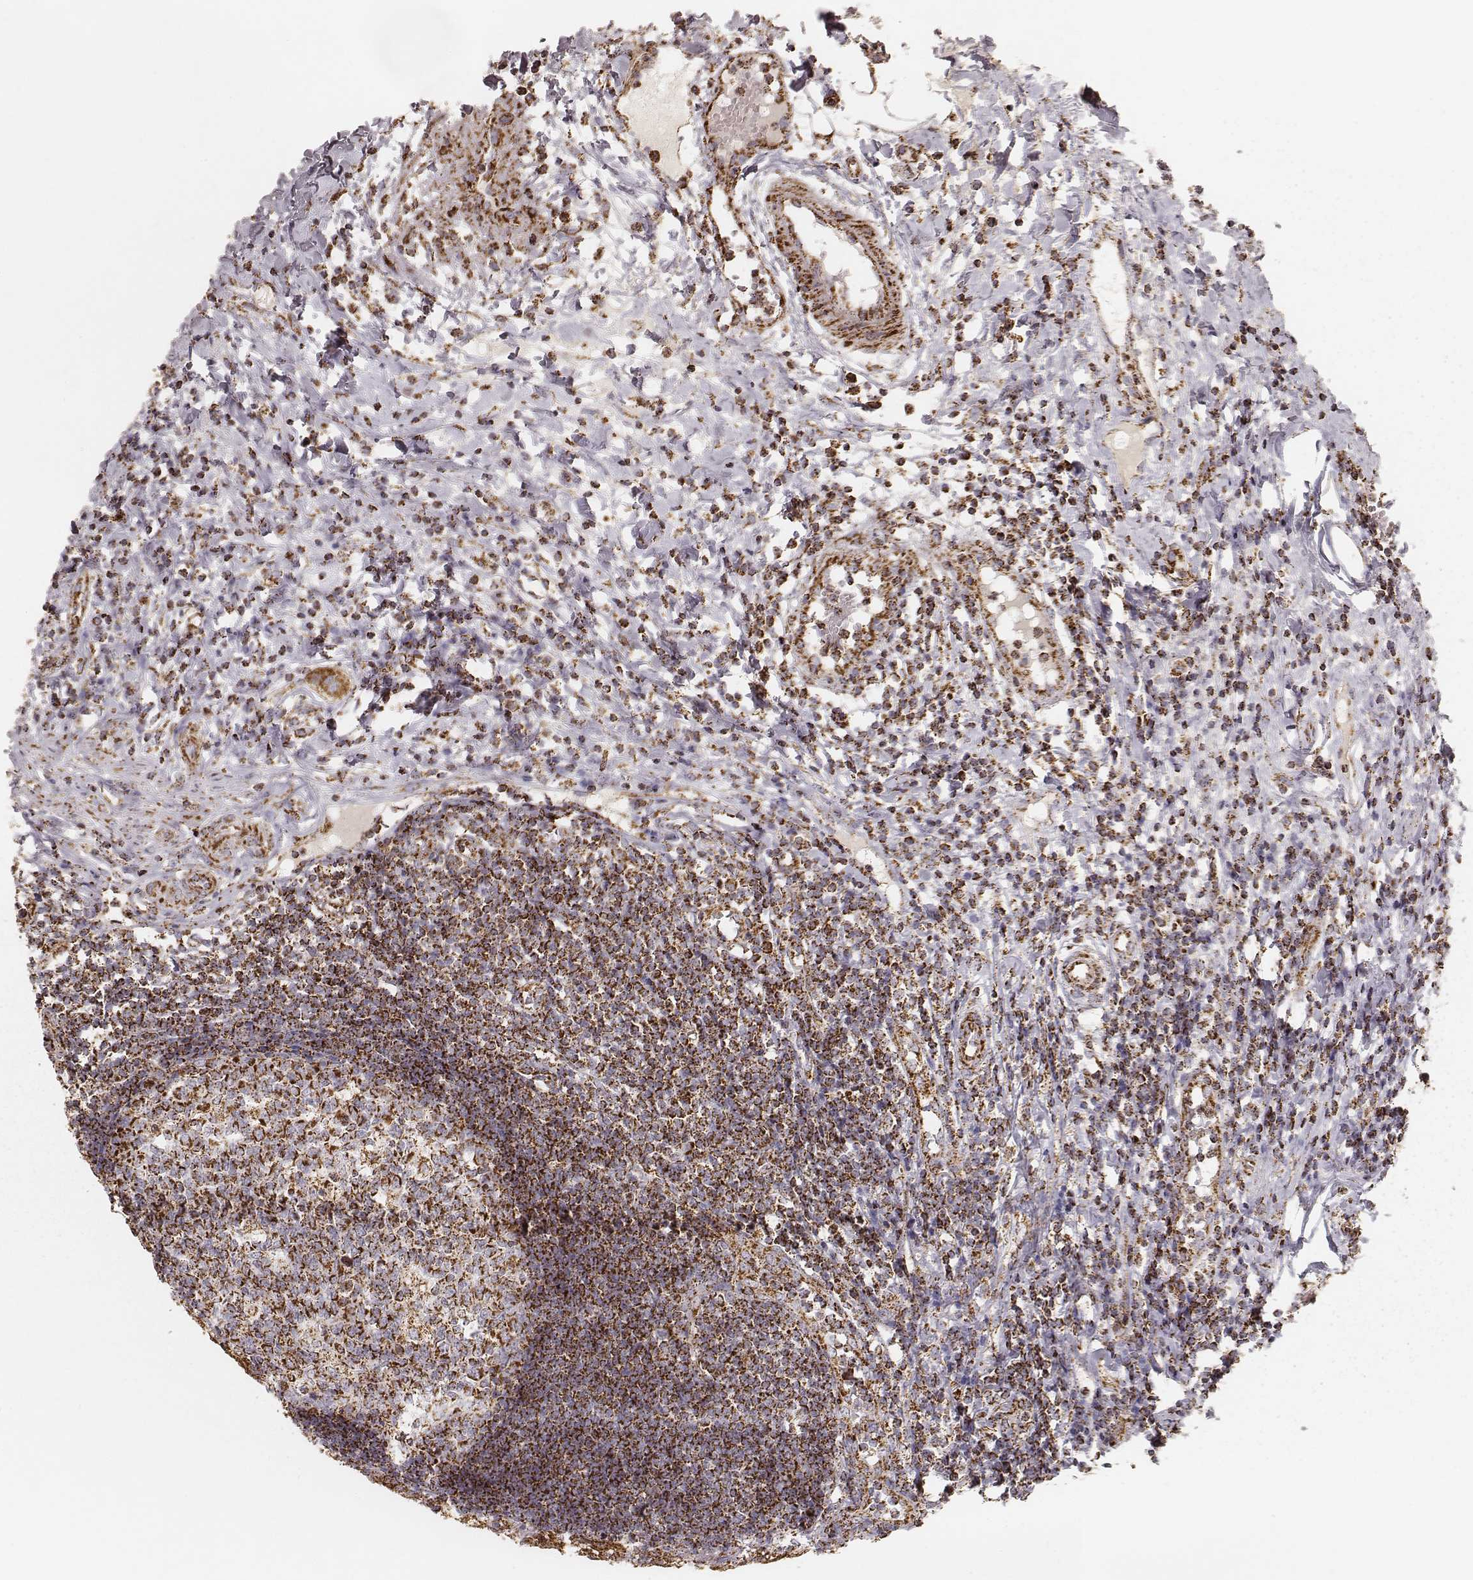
{"staining": {"intensity": "strong", "quantity": ">75%", "location": "cytoplasmic/membranous"}, "tissue": "appendix", "cell_type": "Glandular cells", "image_type": "normal", "snomed": [{"axis": "morphology", "description": "Normal tissue, NOS"}, {"axis": "morphology", "description": "Inflammation, NOS"}, {"axis": "topography", "description": "Appendix"}], "caption": "Immunohistochemical staining of benign appendix displays high levels of strong cytoplasmic/membranous expression in approximately >75% of glandular cells. (Brightfield microscopy of DAB IHC at high magnification).", "gene": "CS", "patient": {"sex": "male", "age": 16}}